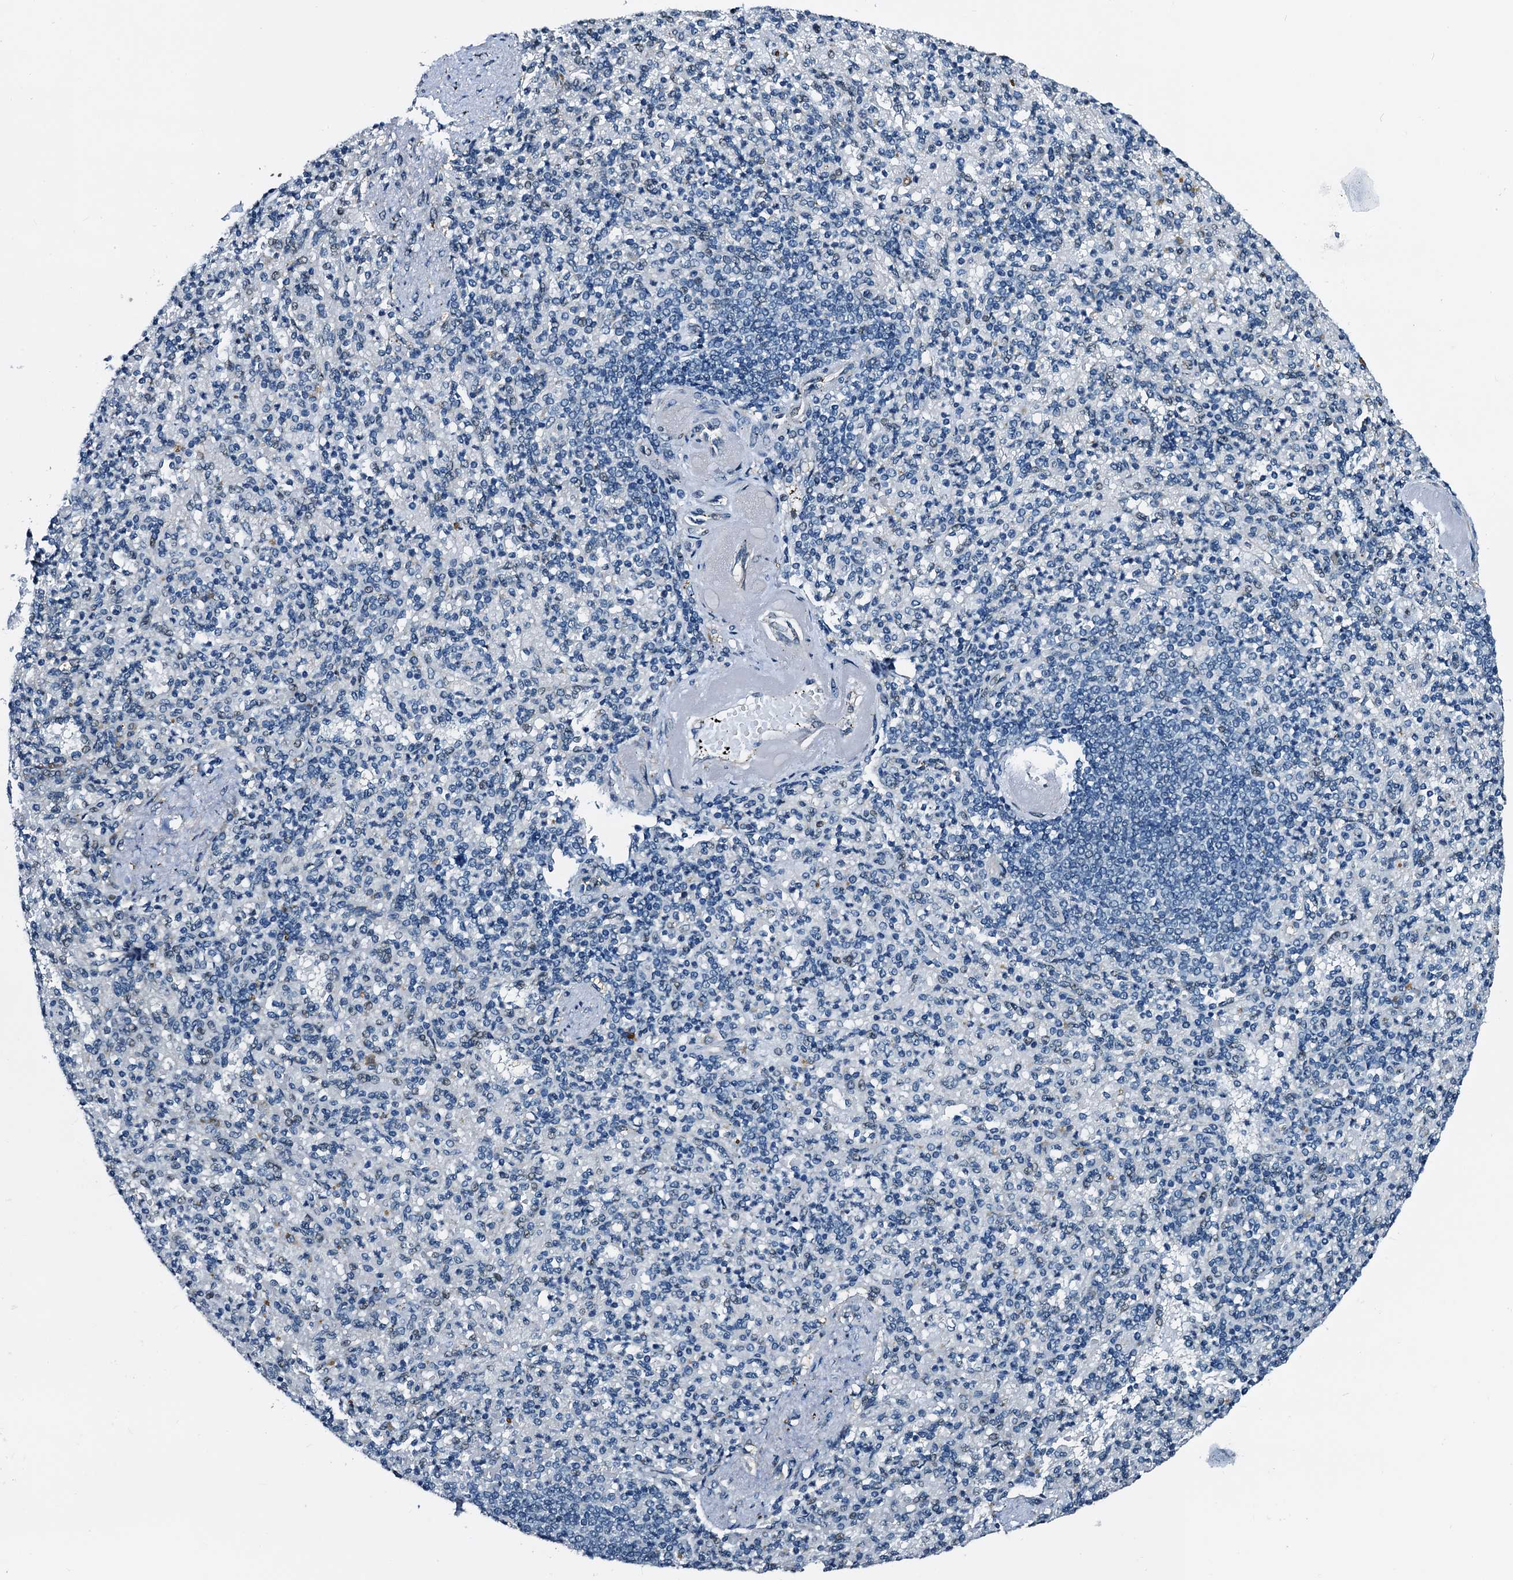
{"staining": {"intensity": "negative", "quantity": "none", "location": "none"}, "tissue": "spleen", "cell_type": "Cells in red pulp", "image_type": "normal", "snomed": [{"axis": "morphology", "description": "Normal tissue, NOS"}, {"axis": "topography", "description": "Spleen"}], "caption": "A histopathology image of human spleen is negative for staining in cells in red pulp. (Stains: DAB (3,3'-diaminobenzidine) IHC with hematoxylin counter stain, Microscopy: brightfield microscopy at high magnification).", "gene": "FAM222A", "patient": {"sex": "female", "age": 74}}